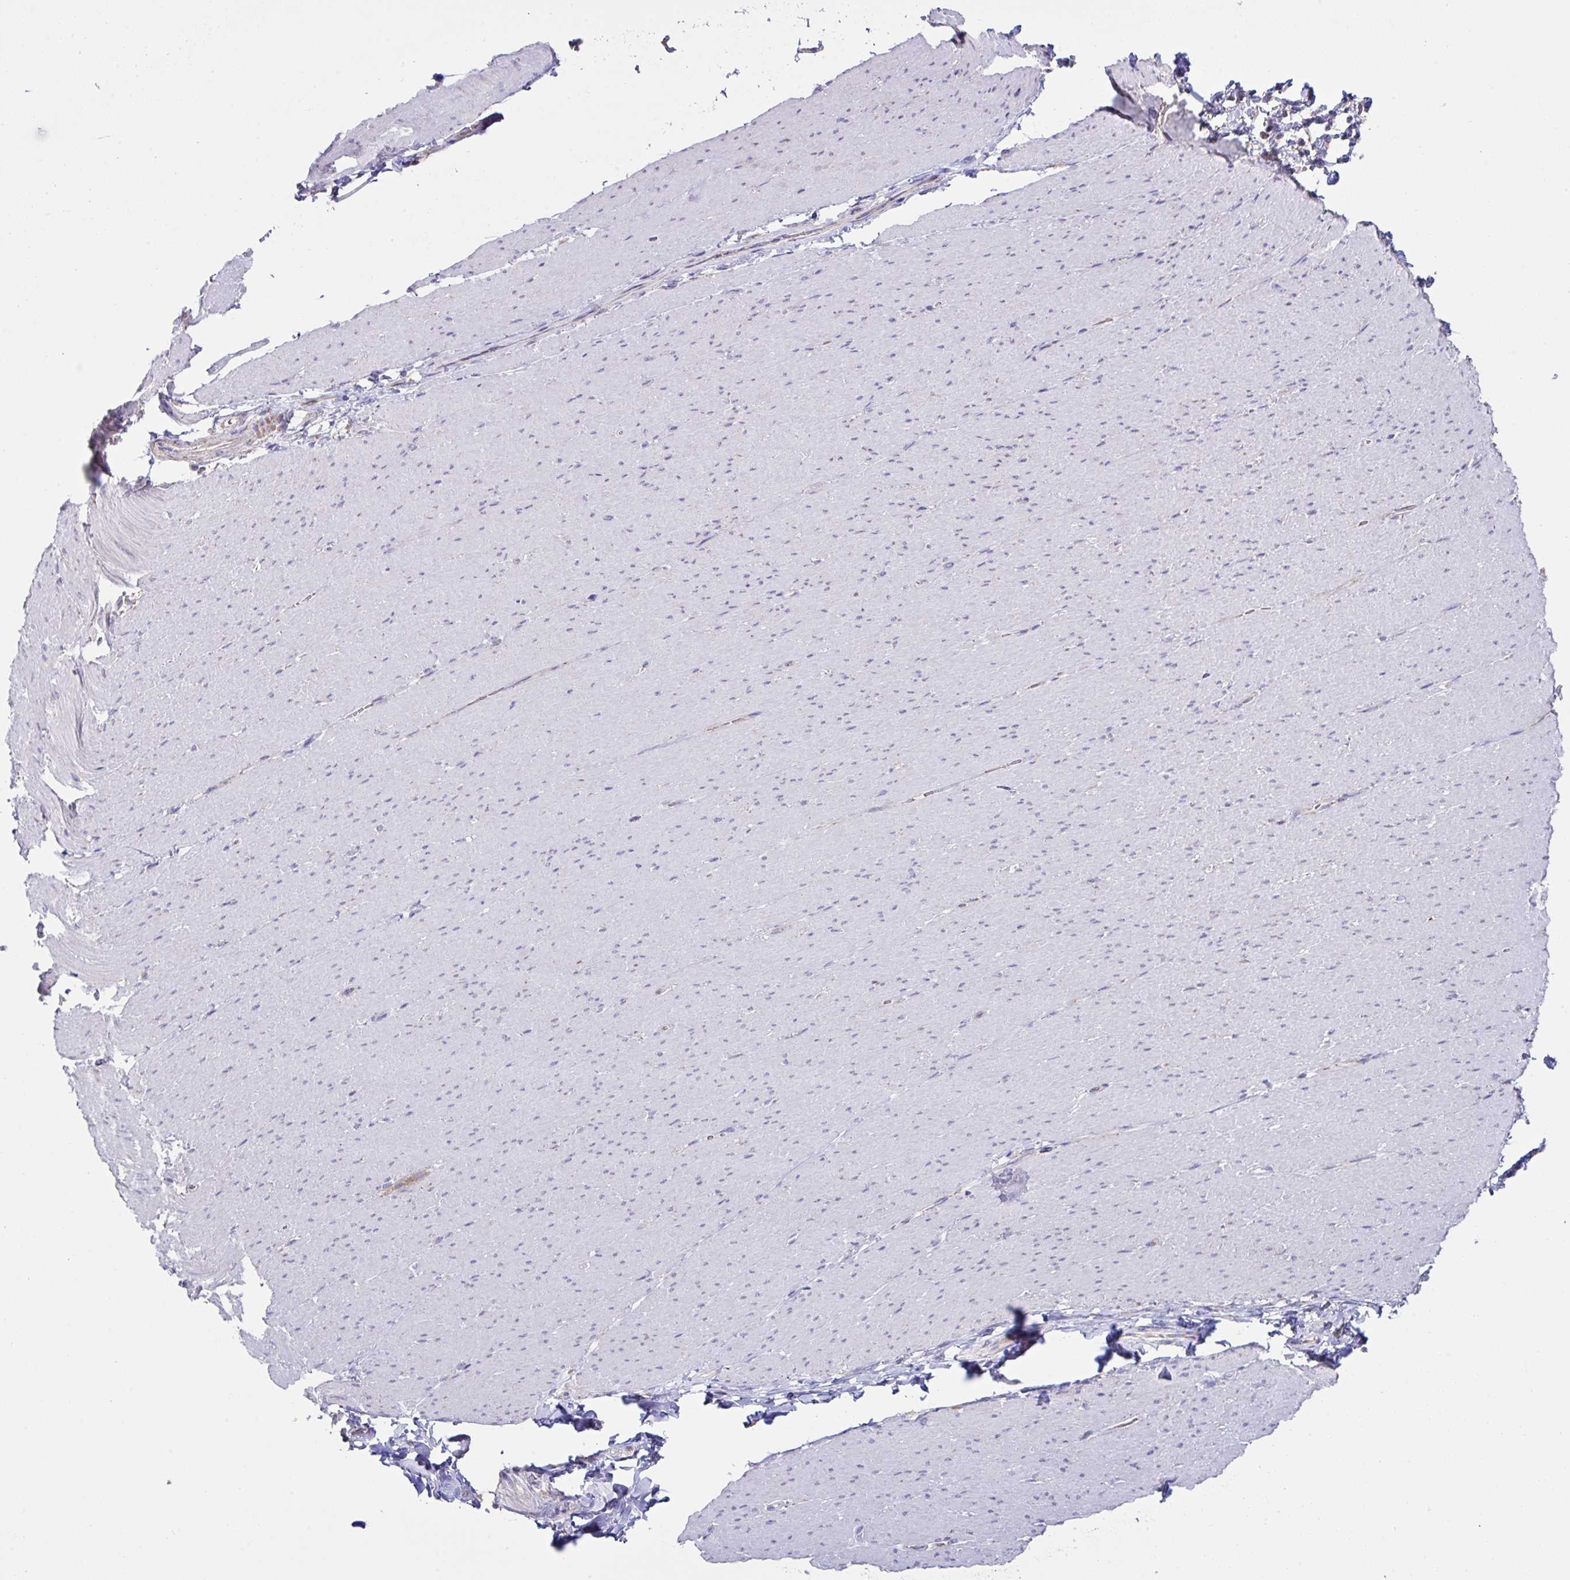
{"staining": {"intensity": "negative", "quantity": "none", "location": "none"}, "tissue": "smooth muscle", "cell_type": "Smooth muscle cells", "image_type": "normal", "snomed": [{"axis": "morphology", "description": "Normal tissue, NOS"}, {"axis": "topography", "description": "Smooth muscle"}, {"axis": "topography", "description": "Rectum"}], "caption": "This histopathology image is of unremarkable smooth muscle stained with immunohistochemistry to label a protein in brown with the nuclei are counter-stained blue. There is no positivity in smooth muscle cells. The staining was performed using DAB (3,3'-diaminobenzidine) to visualize the protein expression in brown, while the nuclei were stained in blue with hematoxylin (Magnification: 20x).", "gene": "DOK7", "patient": {"sex": "male", "age": 53}}